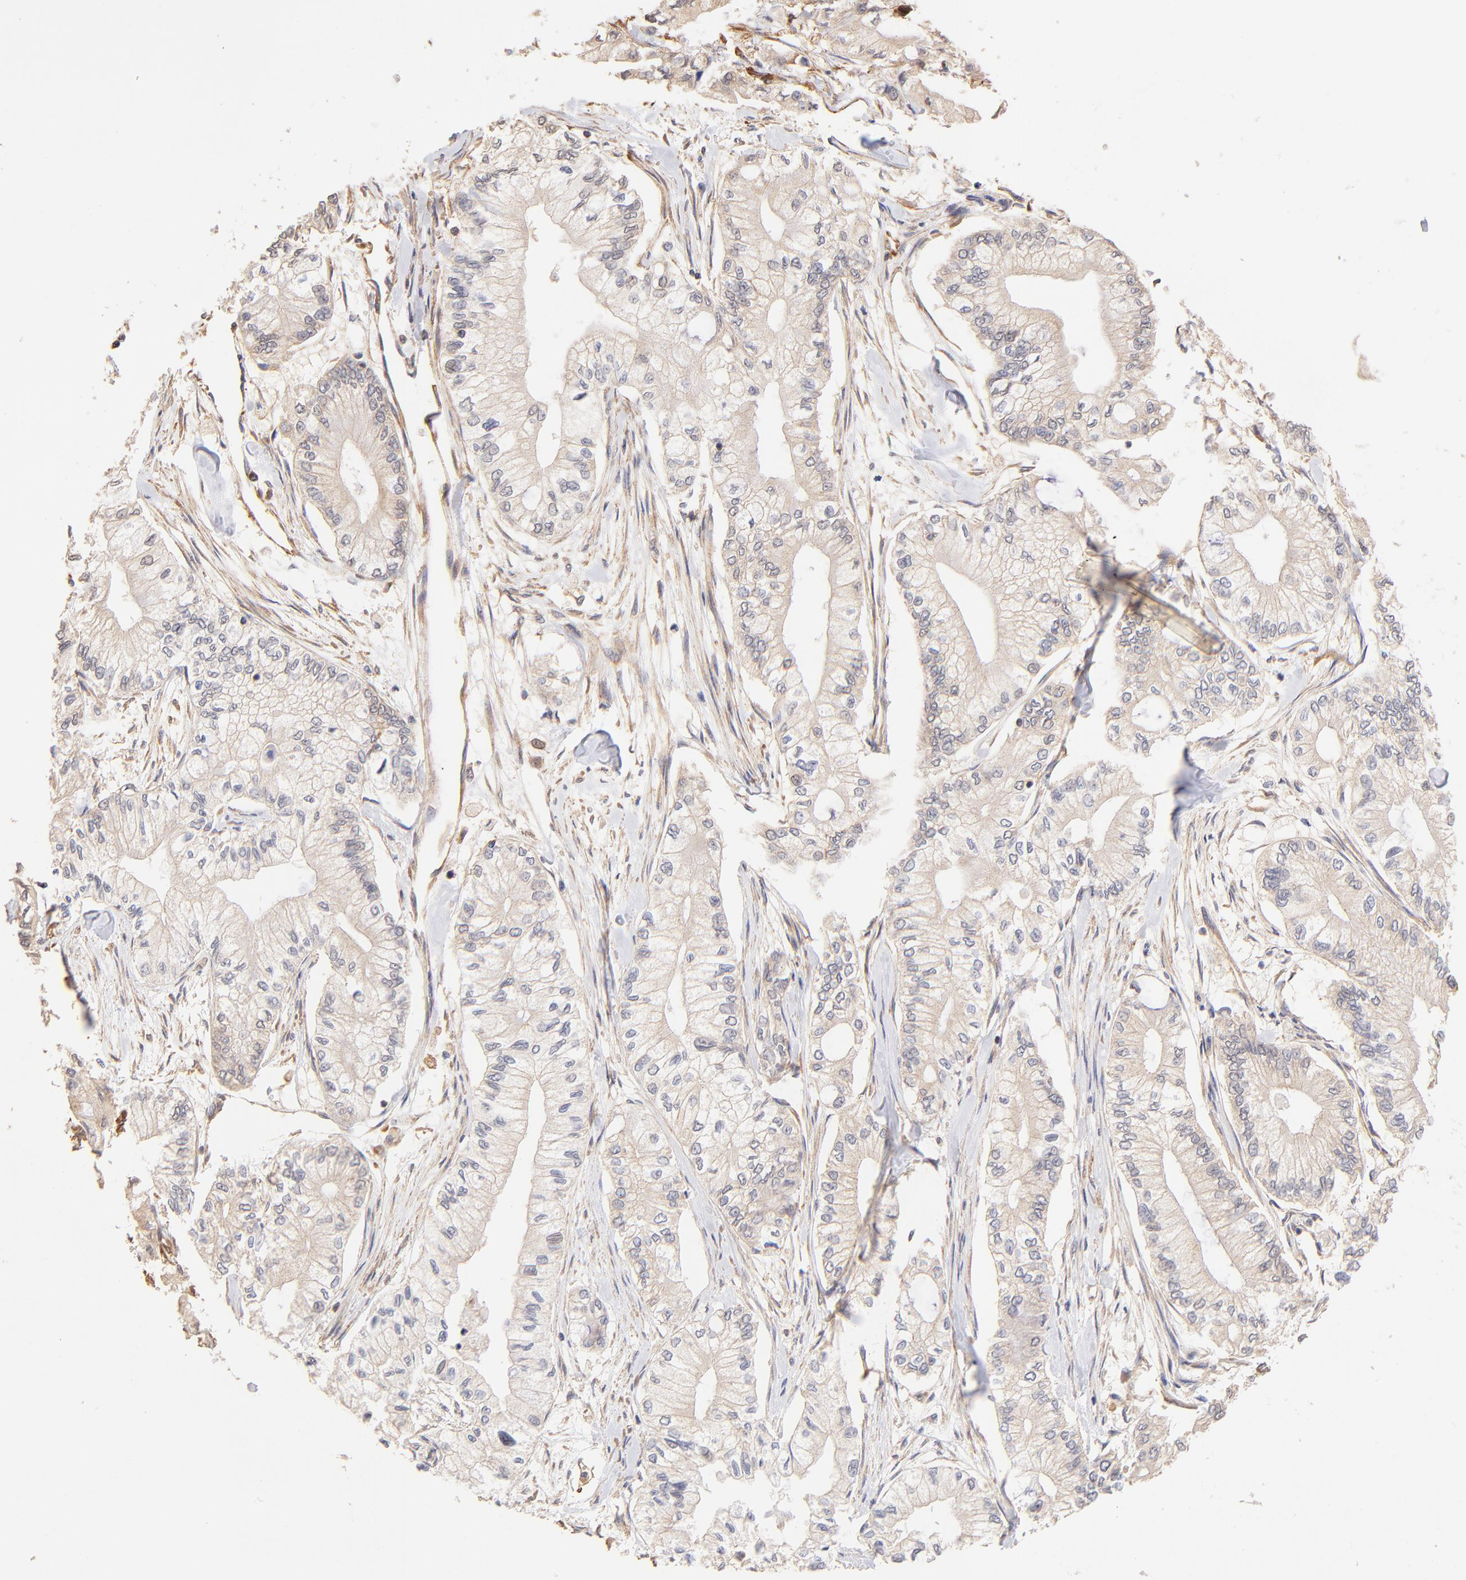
{"staining": {"intensity": "weak", "quantity": ">75%", "location": "cytoplasmic/membranous"}, "tissue": "pancreatic cancer", "cell_type": "Tumor cells", "image_type": "cancer", "snomed": [{"axis": "morphology", "description": "Adenocarcinoma, NOS"}, {"axis": "topography", "description": "Pancreas"}], "caption": "IHC micrograph of human pancreatic cancer (adenocarcinoma) stained for a protein (brown), which demonstrates low levels of weak cytoplasmic/membranous positivity in about >75% of tumor cells.", "gene": "TNFAIP3", "patient": {"sex": "male", "age": 79}}